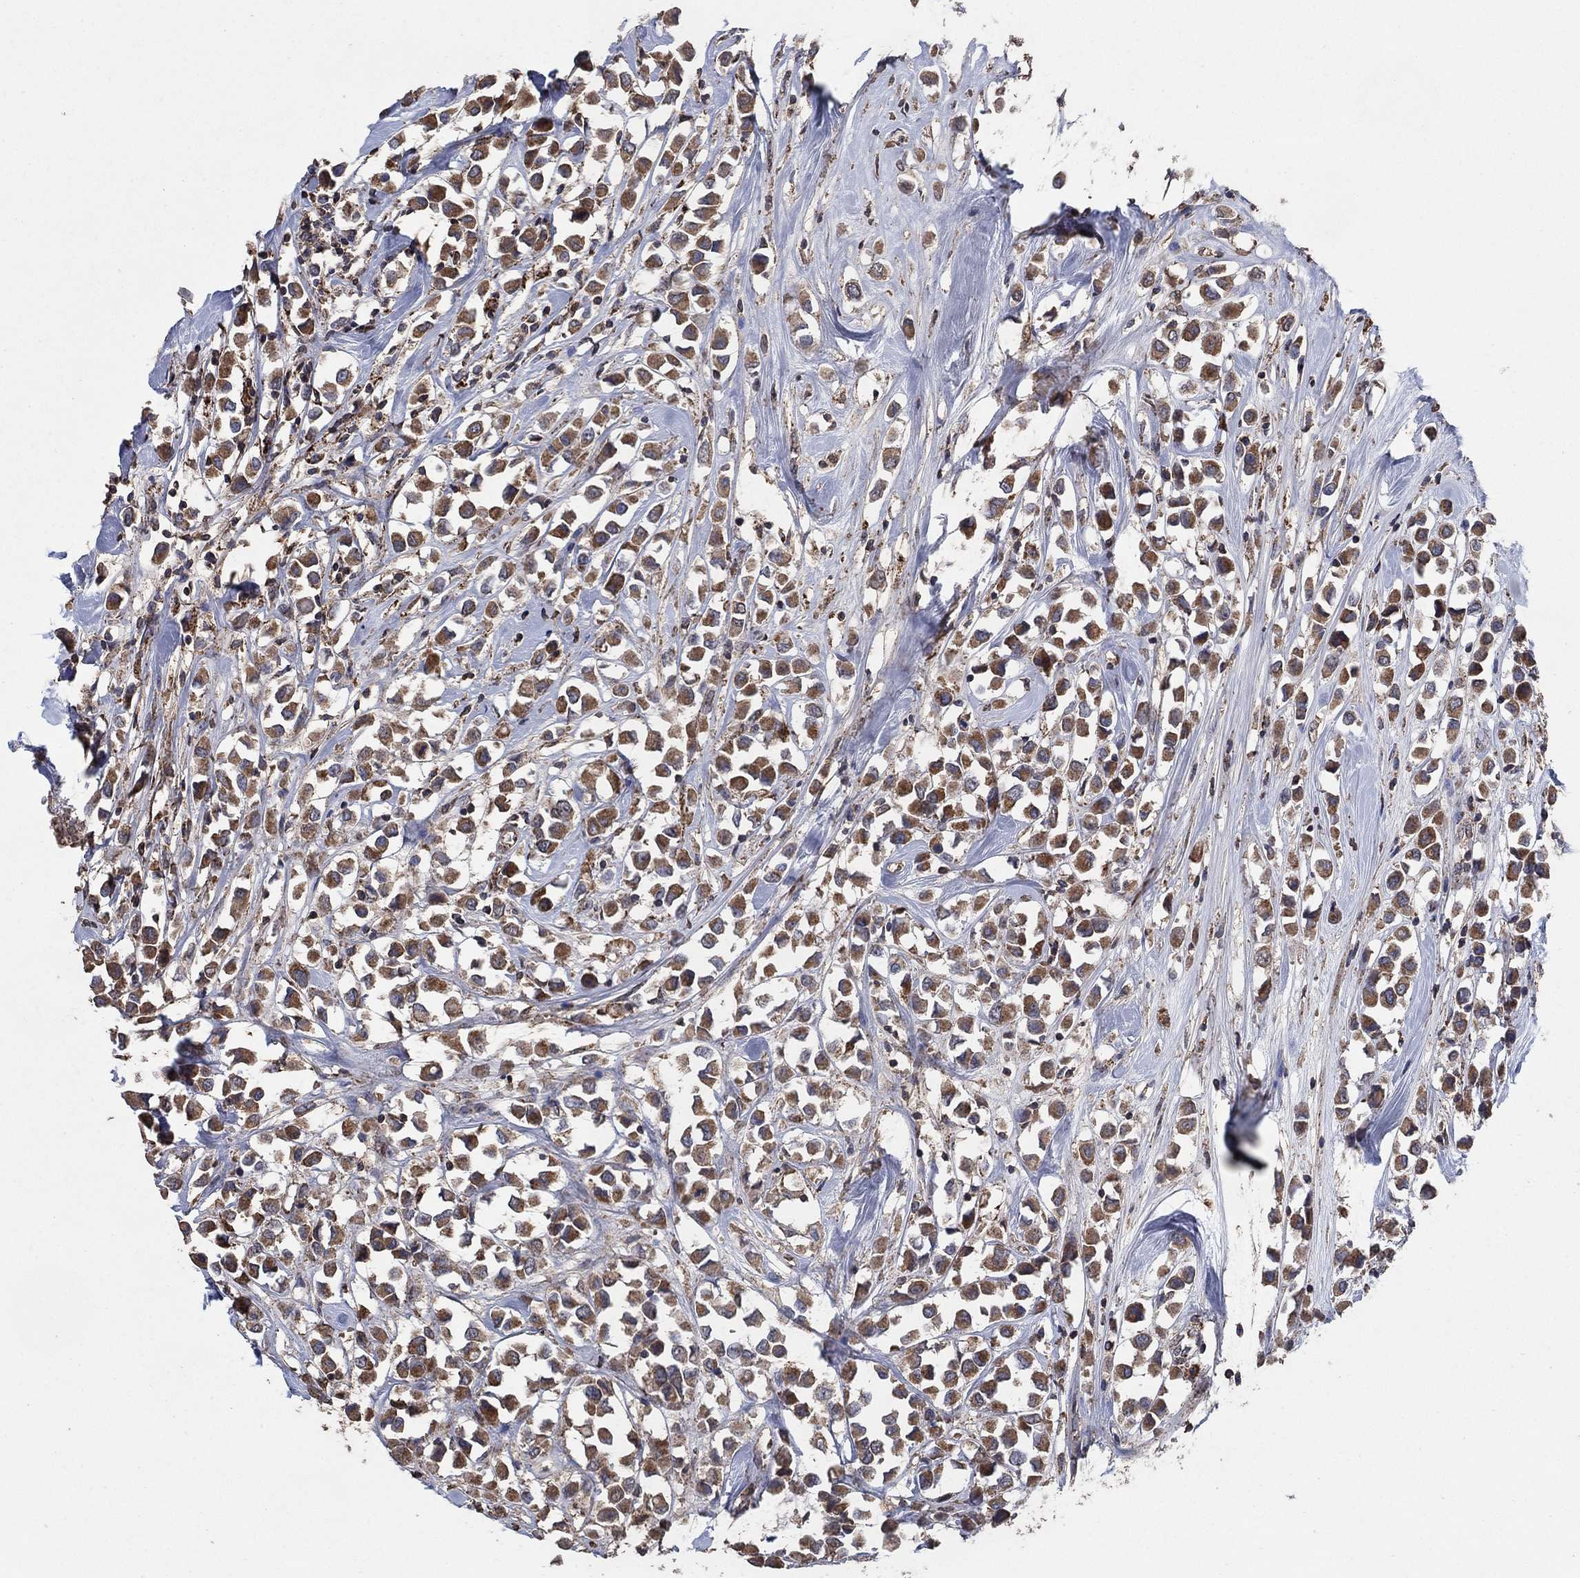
{"staining": {"intensity": "strong", "quantity": "25%-75%", "location": "cytoplasmic/membranous"}, "tissue": "breast cancer", "cell_type": "Tumor cells", "image_type": "cancer", "snomed": [{"axis": "morphology", "description": "Duct carcinoma"}, {"axis": "topography", "description": "Breast"}], "caption": "A micrograph of human intraductal carcinoma (breast) stained for a protein exhibits strong cytoplasmic/membranous brown staining in tumor cells.", "gene": "MRPS24", "patient": {"sex": "female", "age": 61}}